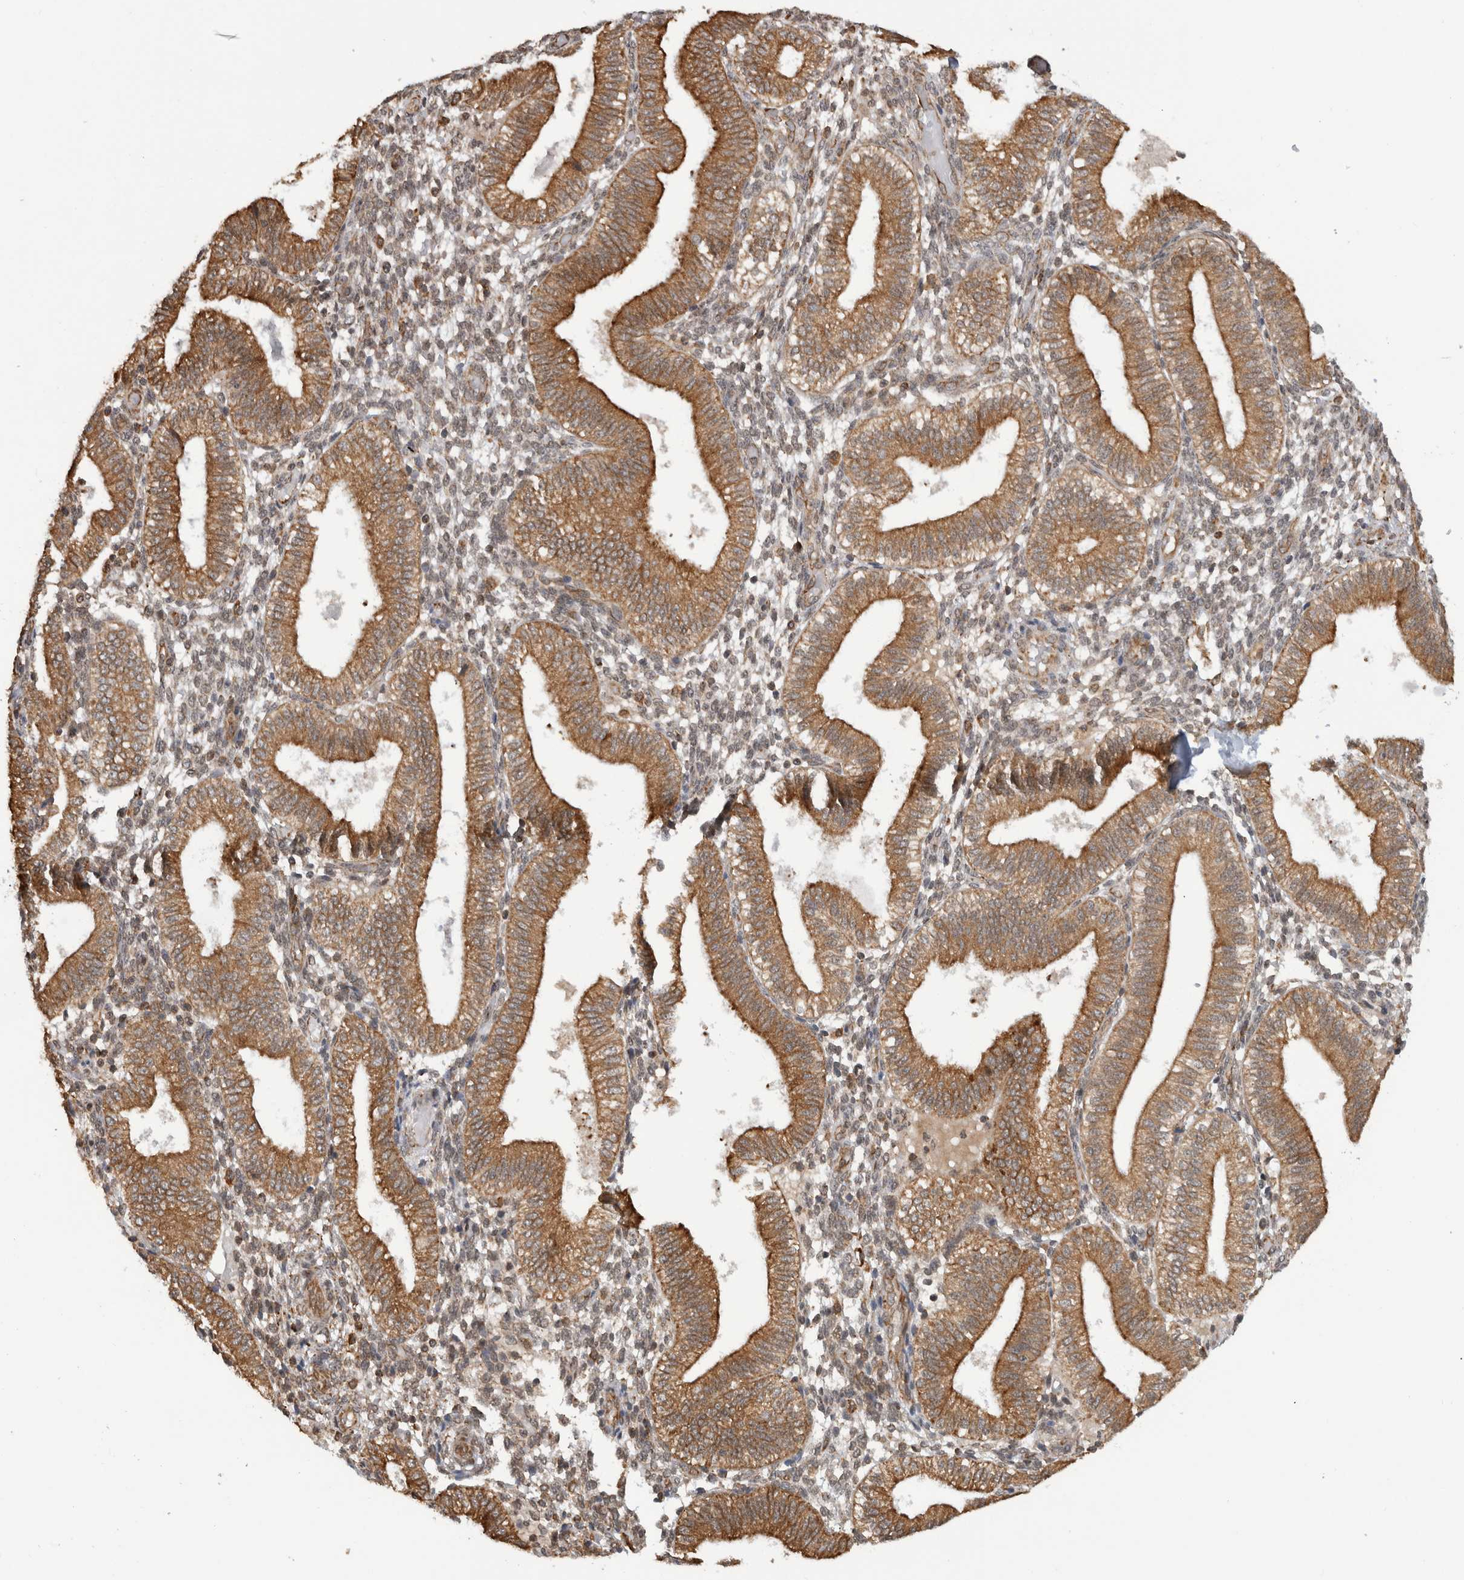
{"staining": {"intensity": "weak", "quantity": "25%-75%", "location": "cytoplasmic/membranous"}, "tissue": "endometrium", "cell_type": "Cells in endometrial stroma", "image_type": "normal", "snomed": [{"axis": "morphology", "description": "Normal tissue, NOS"}, {"axis": "topography", "description": "Endometrium"}], "caption": "High-magnification brightfield microscopy of normal endometrium stained with DAB (brown) and counterstained with hematoxylin (blue). cells in endometrial stroma exhibit weak cytoplasmic/membranous expression is present in about25%-75% of cells. (DAB = brown stain, brightfield microscopy at high magnification).", "gene": "MS4A7", "patient": {"sex": "female", "age": 39}}